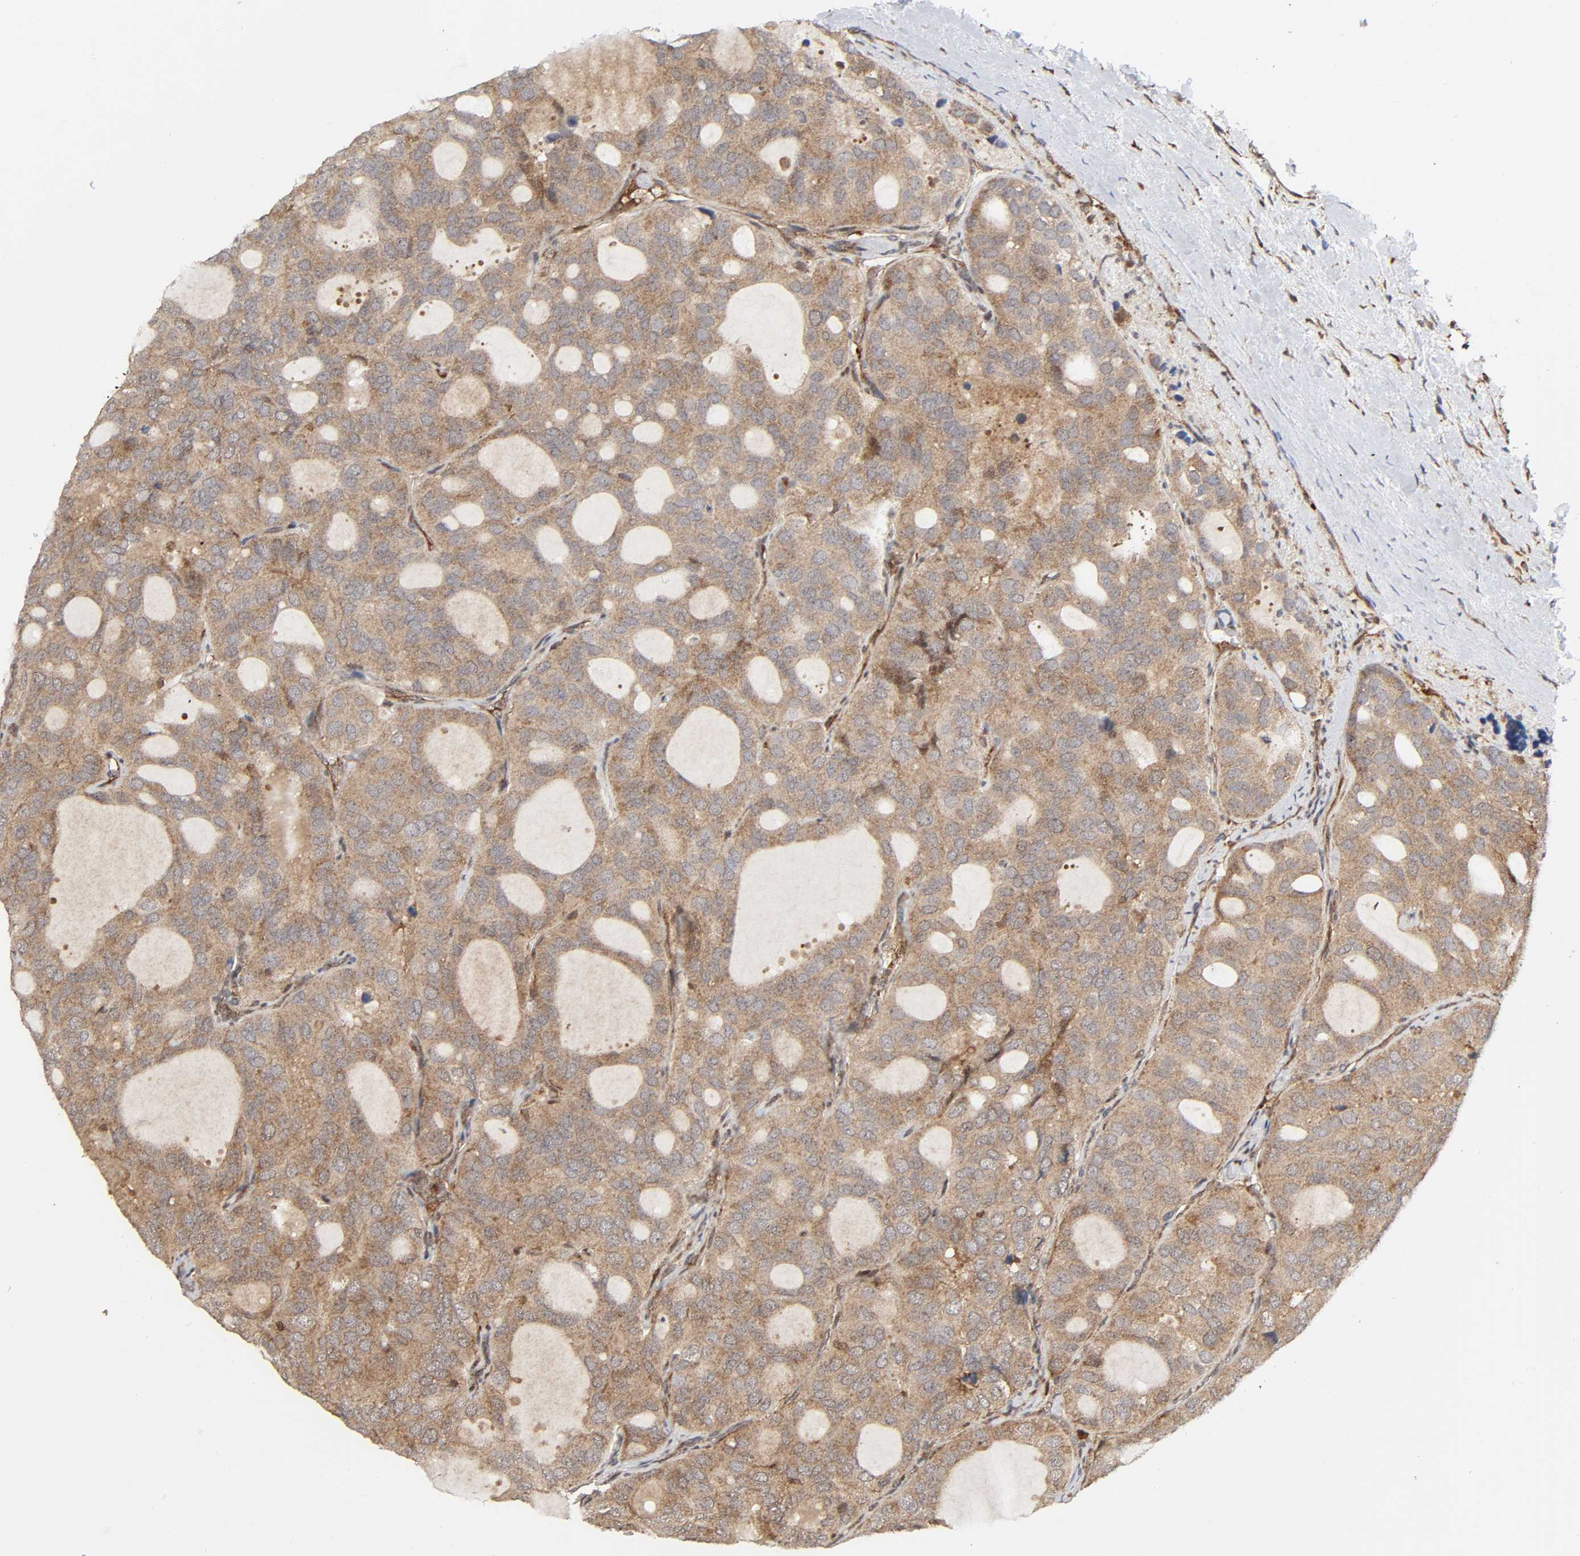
{"staining": {"intensity": "weak", "quantity": ">75%", "location": "cytoplasmic/membranous"}, "tissue": "thyroid cancer", "cell_type": "Tumor cells", "image_type": "cancer", "snomed": [{"axis": "morphology", "description": "Follicular adenoma carcinoma, NOS"}, {"axis": "topography", "description": "Thyroid gland"}], "caption": "A photomicrograph of thyroid cancer stained for a protein exhibits weak cytoplasmic/membranous brown staining in tumor cells. Using DAB (3,3'-diaminobenzidine) (brown) and hematoxylin (blue) stains, captured at high magnification using brightfield microscopy.", "gene": "MAPK1", "patient": {"sex": "male", "age": 75}}